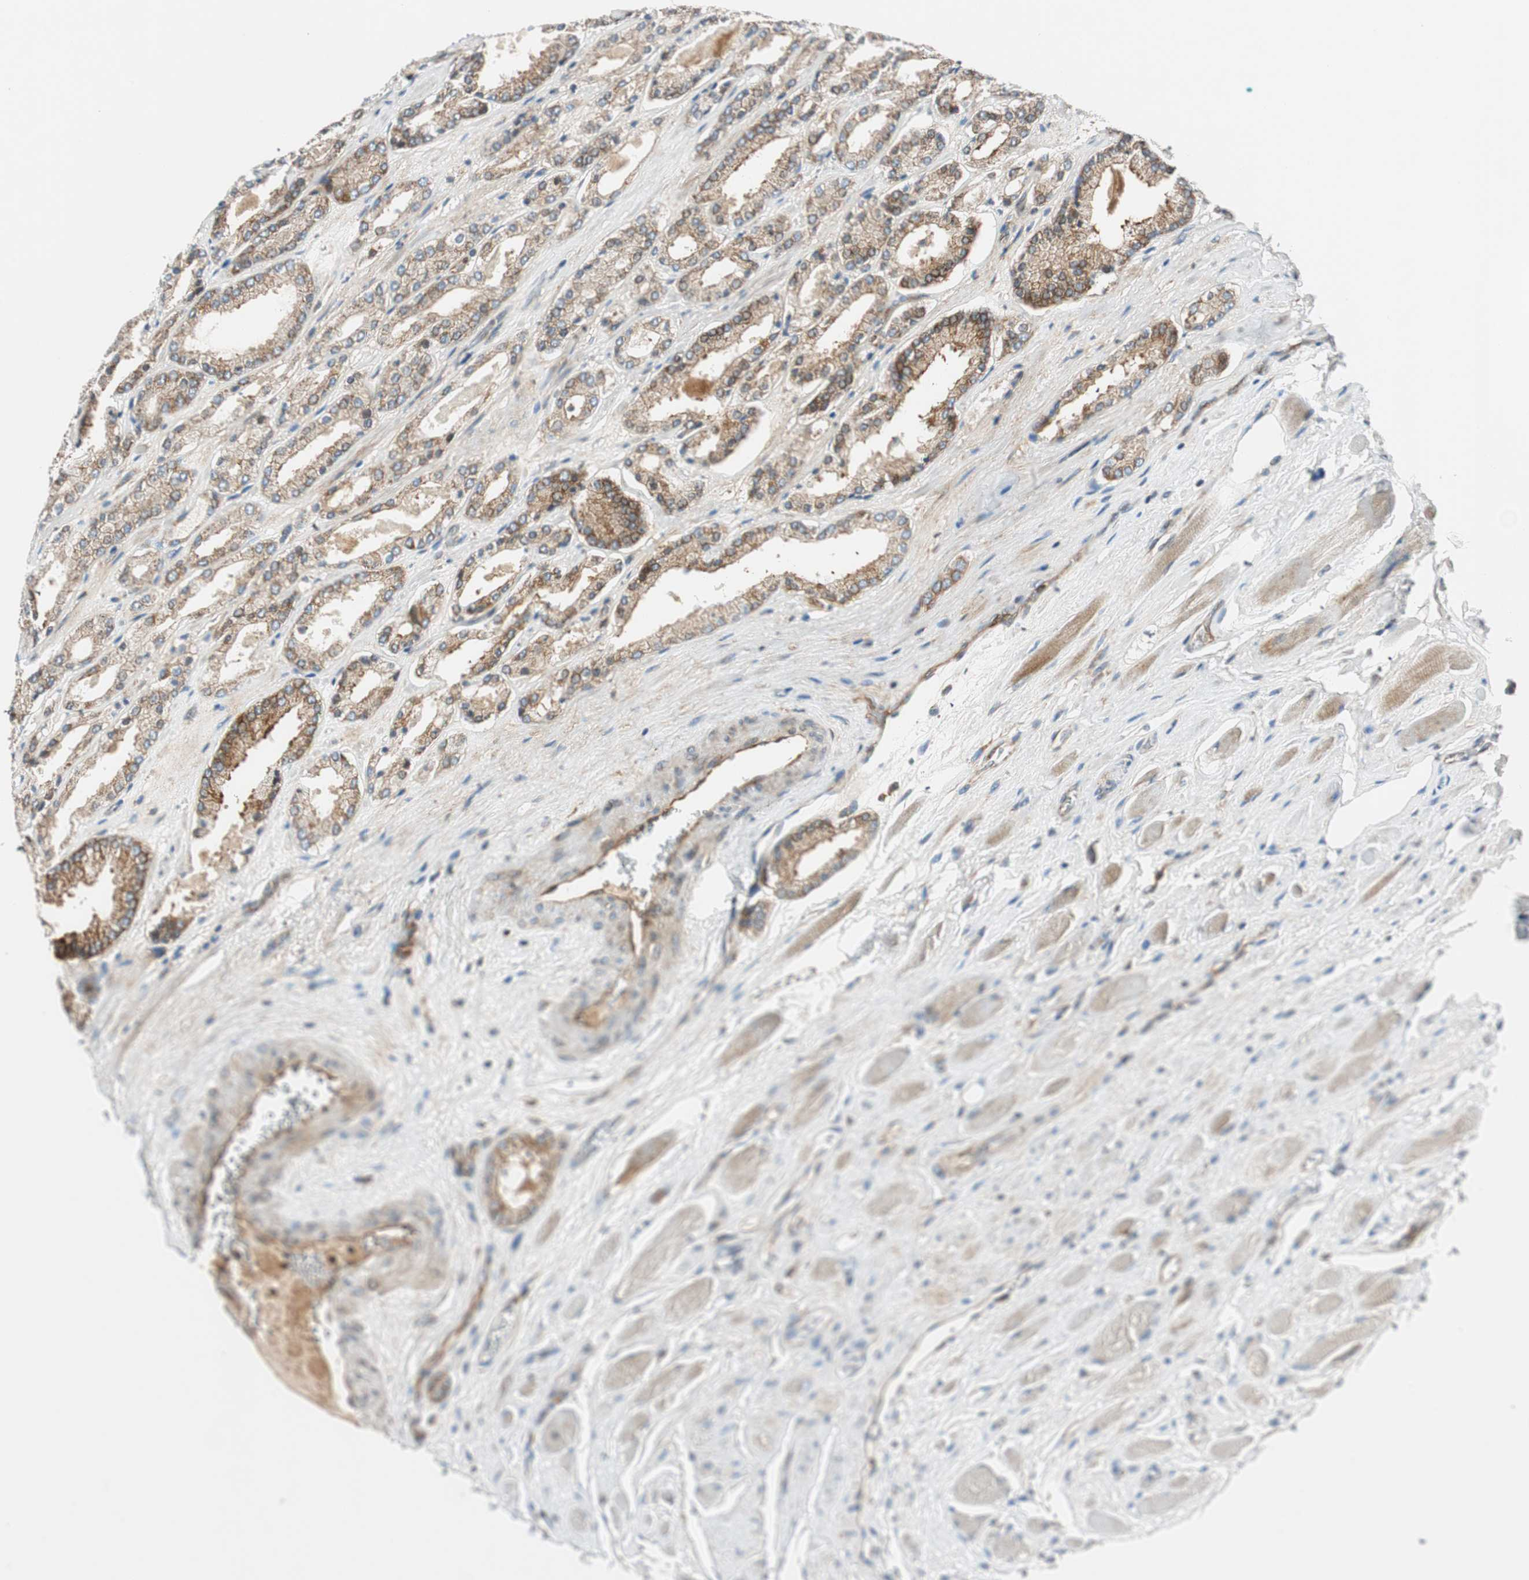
{"staining": {"intensity": "moderate", "quantity": ">75%", "location": "cytoplasmic/membranous"}, "tissue": "prostate cancer", "cell_type": "Tumor cells", "image_type": "cancer", "snomed": [{"axis": "morphology", "description": "Adenocarcinoma, Low grade"}, {"axis": "topography", "description": "Prostate"}], "caption": "A medium amount of moderate cytoplasmic/membranous staining is identified in about >75% of tumor cells in prostate cancer (low-grade adenocarcinoma) tissue.", "gene": "ABI1", "patient": {"sex": "male", "age": 59}}